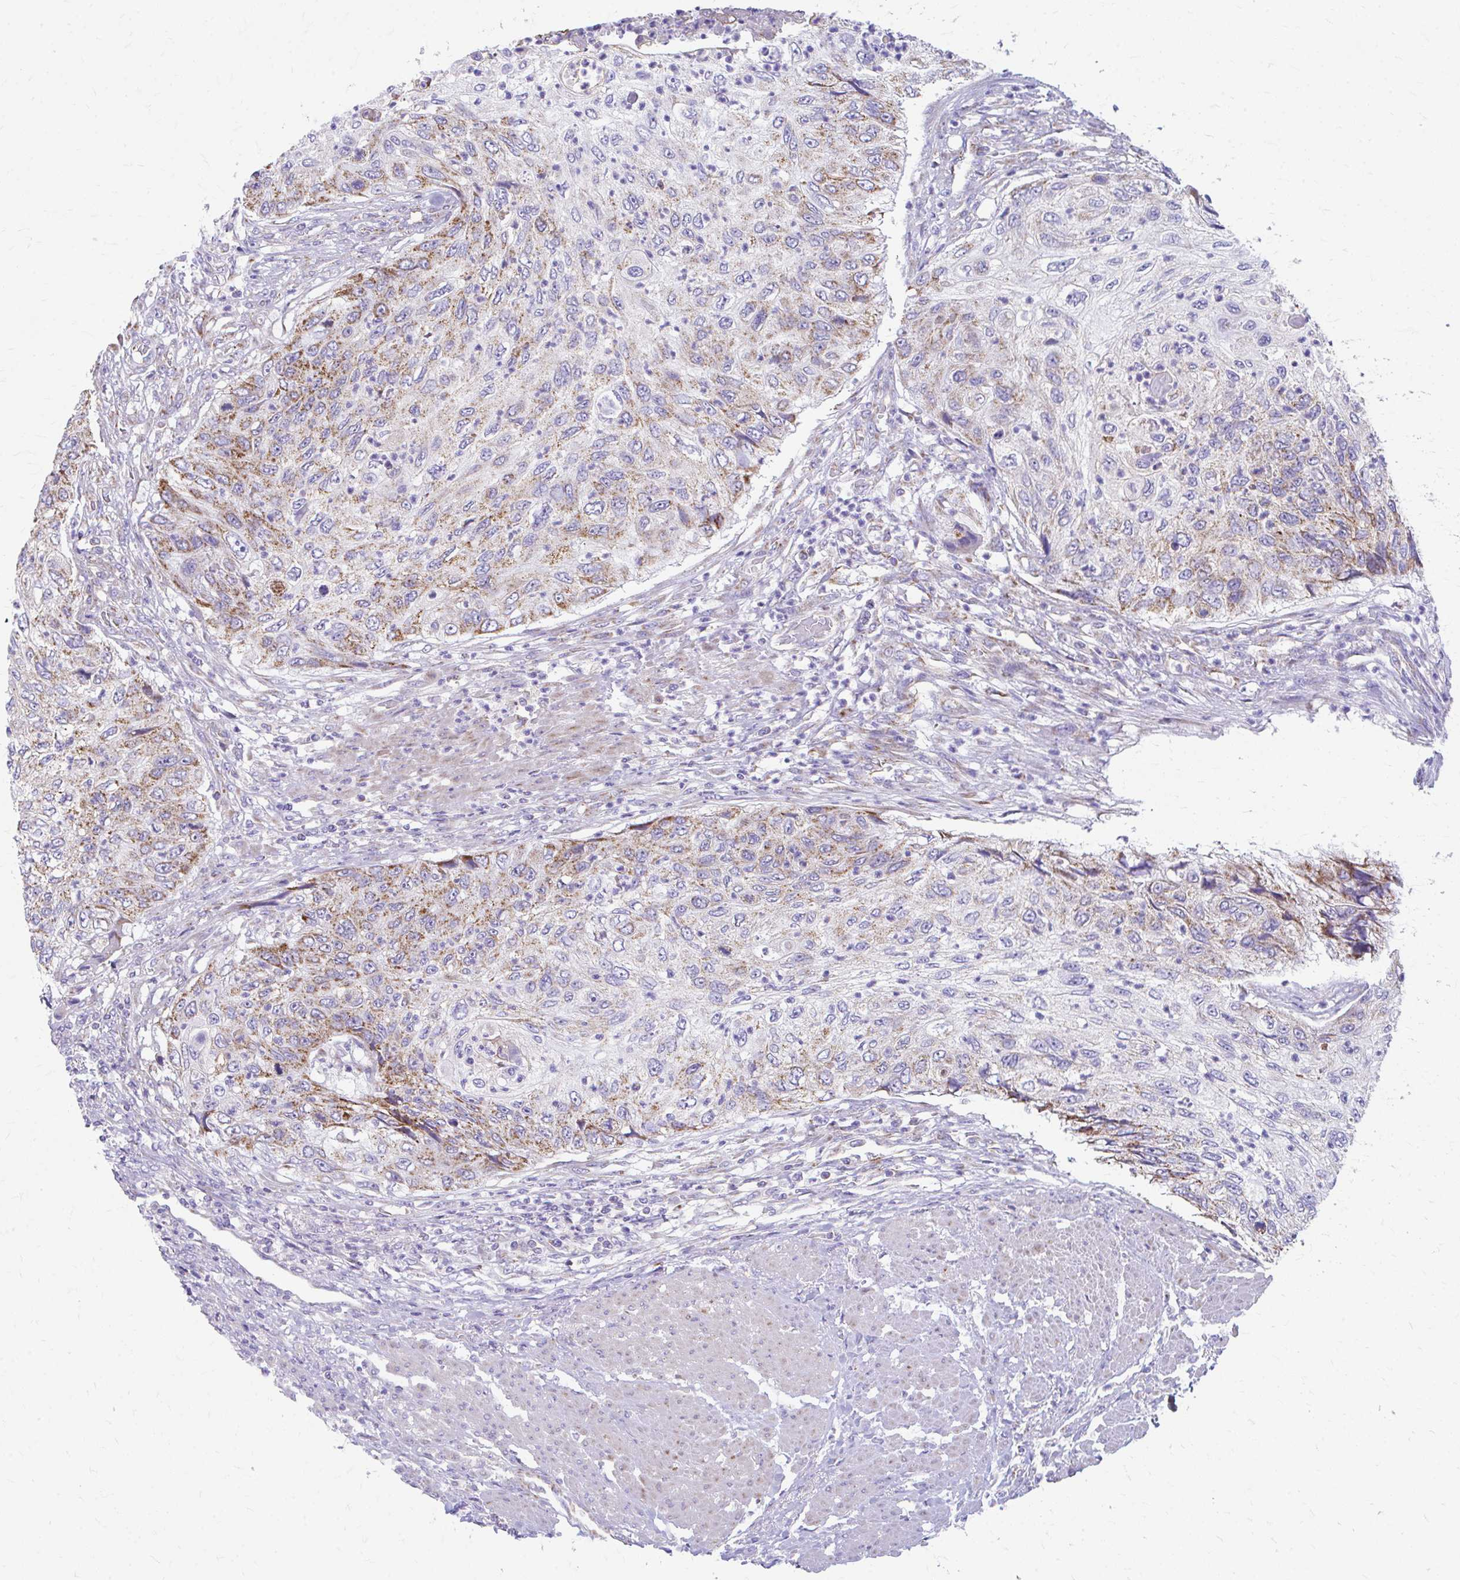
{"staining": {"intensity": "moderate", "quantity": "25%-75%", "location": "cytoplasmic/membranous"}, "tissue": "urothelial cancer", "cell_type": "Tumor cells", "image_type": "cancer", "snomed": [{"axis": "morphology", "description": "Urothelial carcinoma, High grade"}, {"axis": "topography", "description": "Urinary bladder"}], "caption": "Urothelial cancer was stained to show a protein in brown. There is medium levels of moderate cytoplasmic/membranous expression in about 25%-75% of tumor cells.", "gene": "MRPL19", "patient": {"sex": "female", "age": 60}}